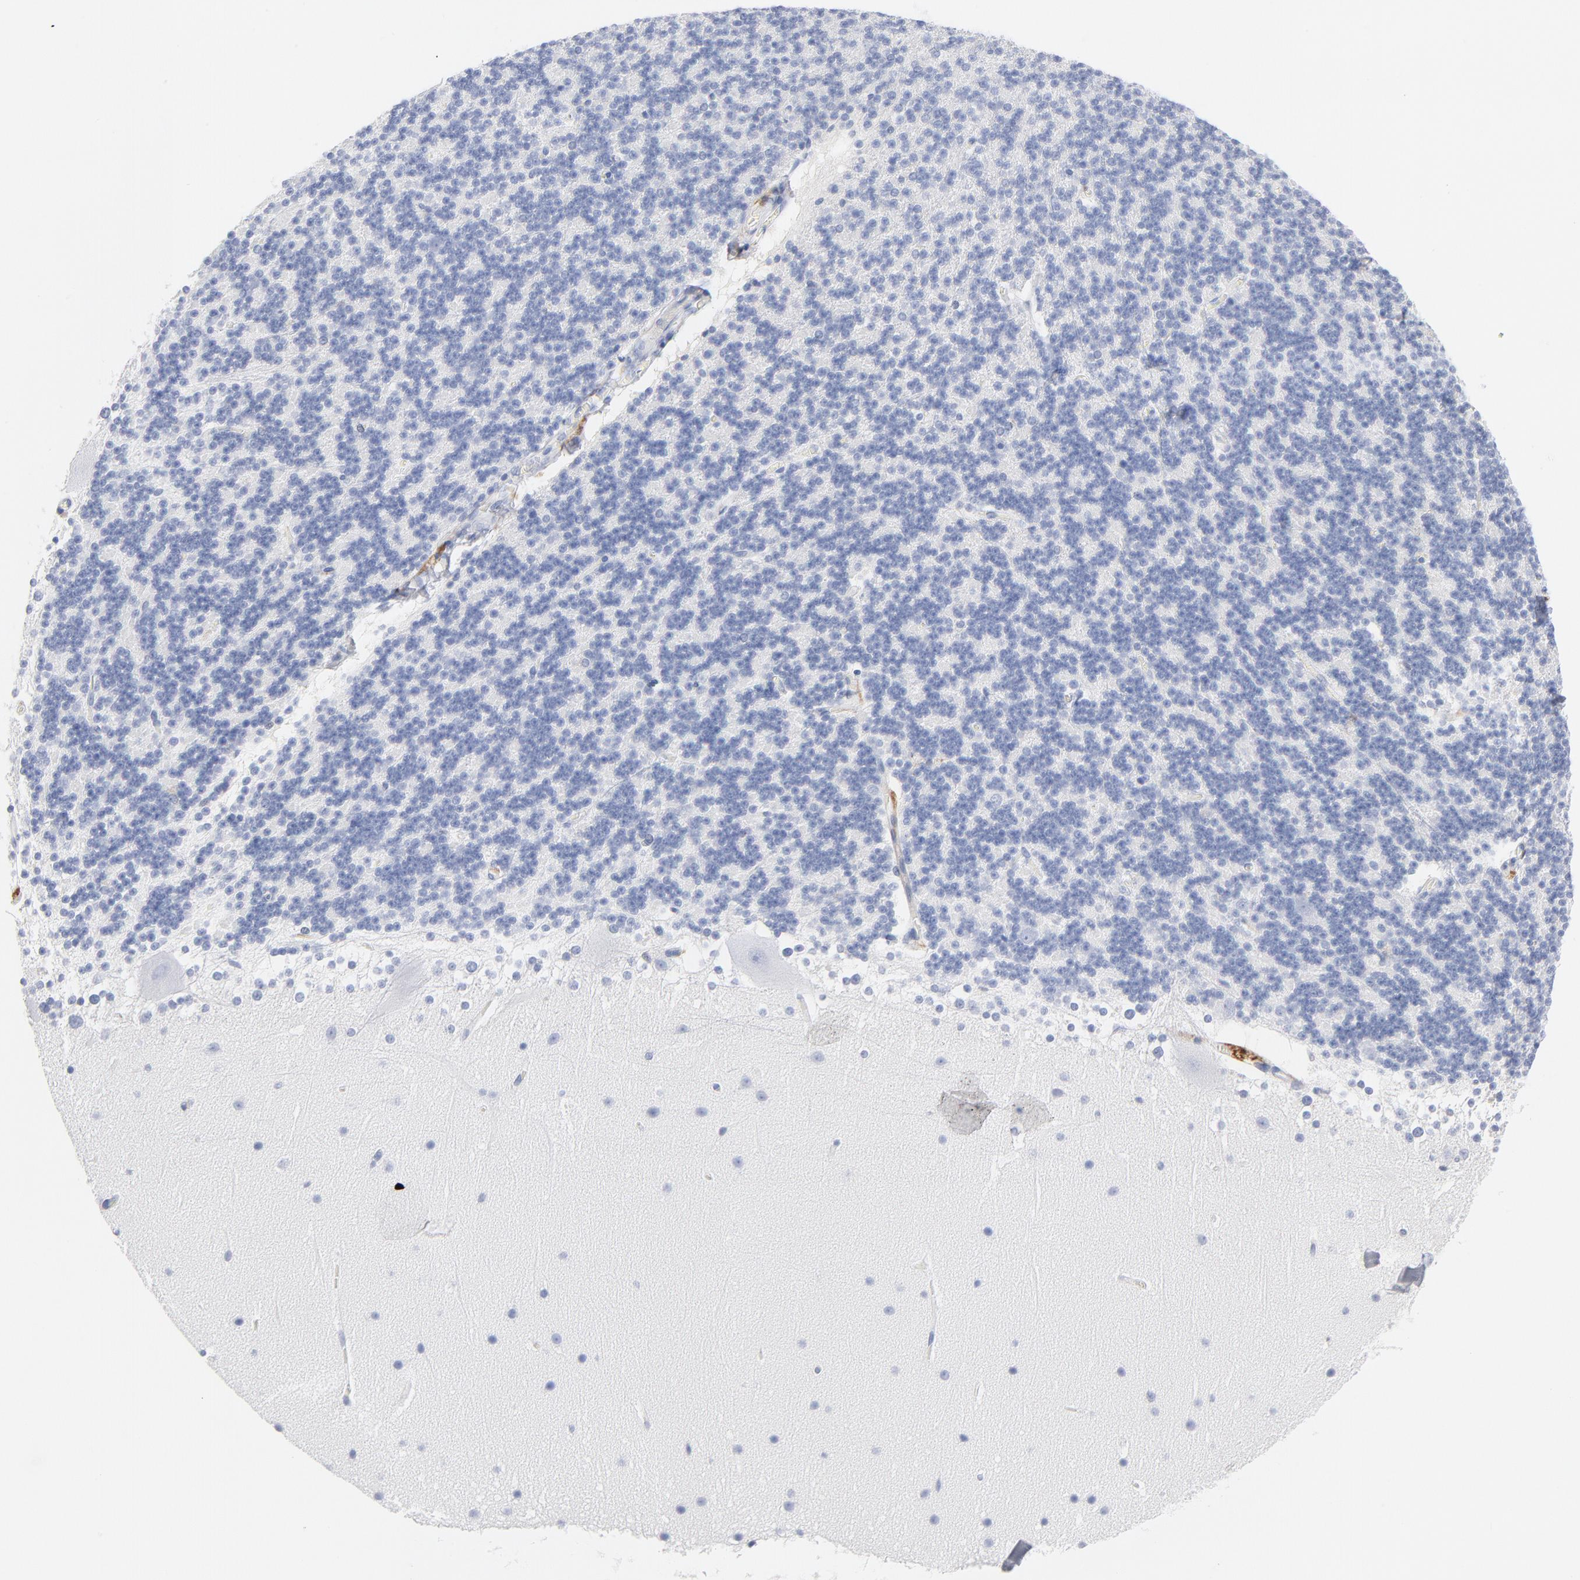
{"staining": {"intensity": "negative", "quantity": "none", "location": "none"}, "tissue": "cerebellum", "cell_type": "Cells in granular layer", "image_type": "normal", "snomed": [{"axis": "morphology", "description": "Normal tissue, NOS"}, {"axis": "topography", "description": "Cerebellum"}], "caption": "Cells in granular layer are negative for protein expression in normal human cerebellum. (DAB (3,3'-diaminobenzidine) immunohistochemistry visualized using brightfield microscopy, high magnification).", "gene": "IFIT2", "patient": {"sex": "female", "age": 19}}